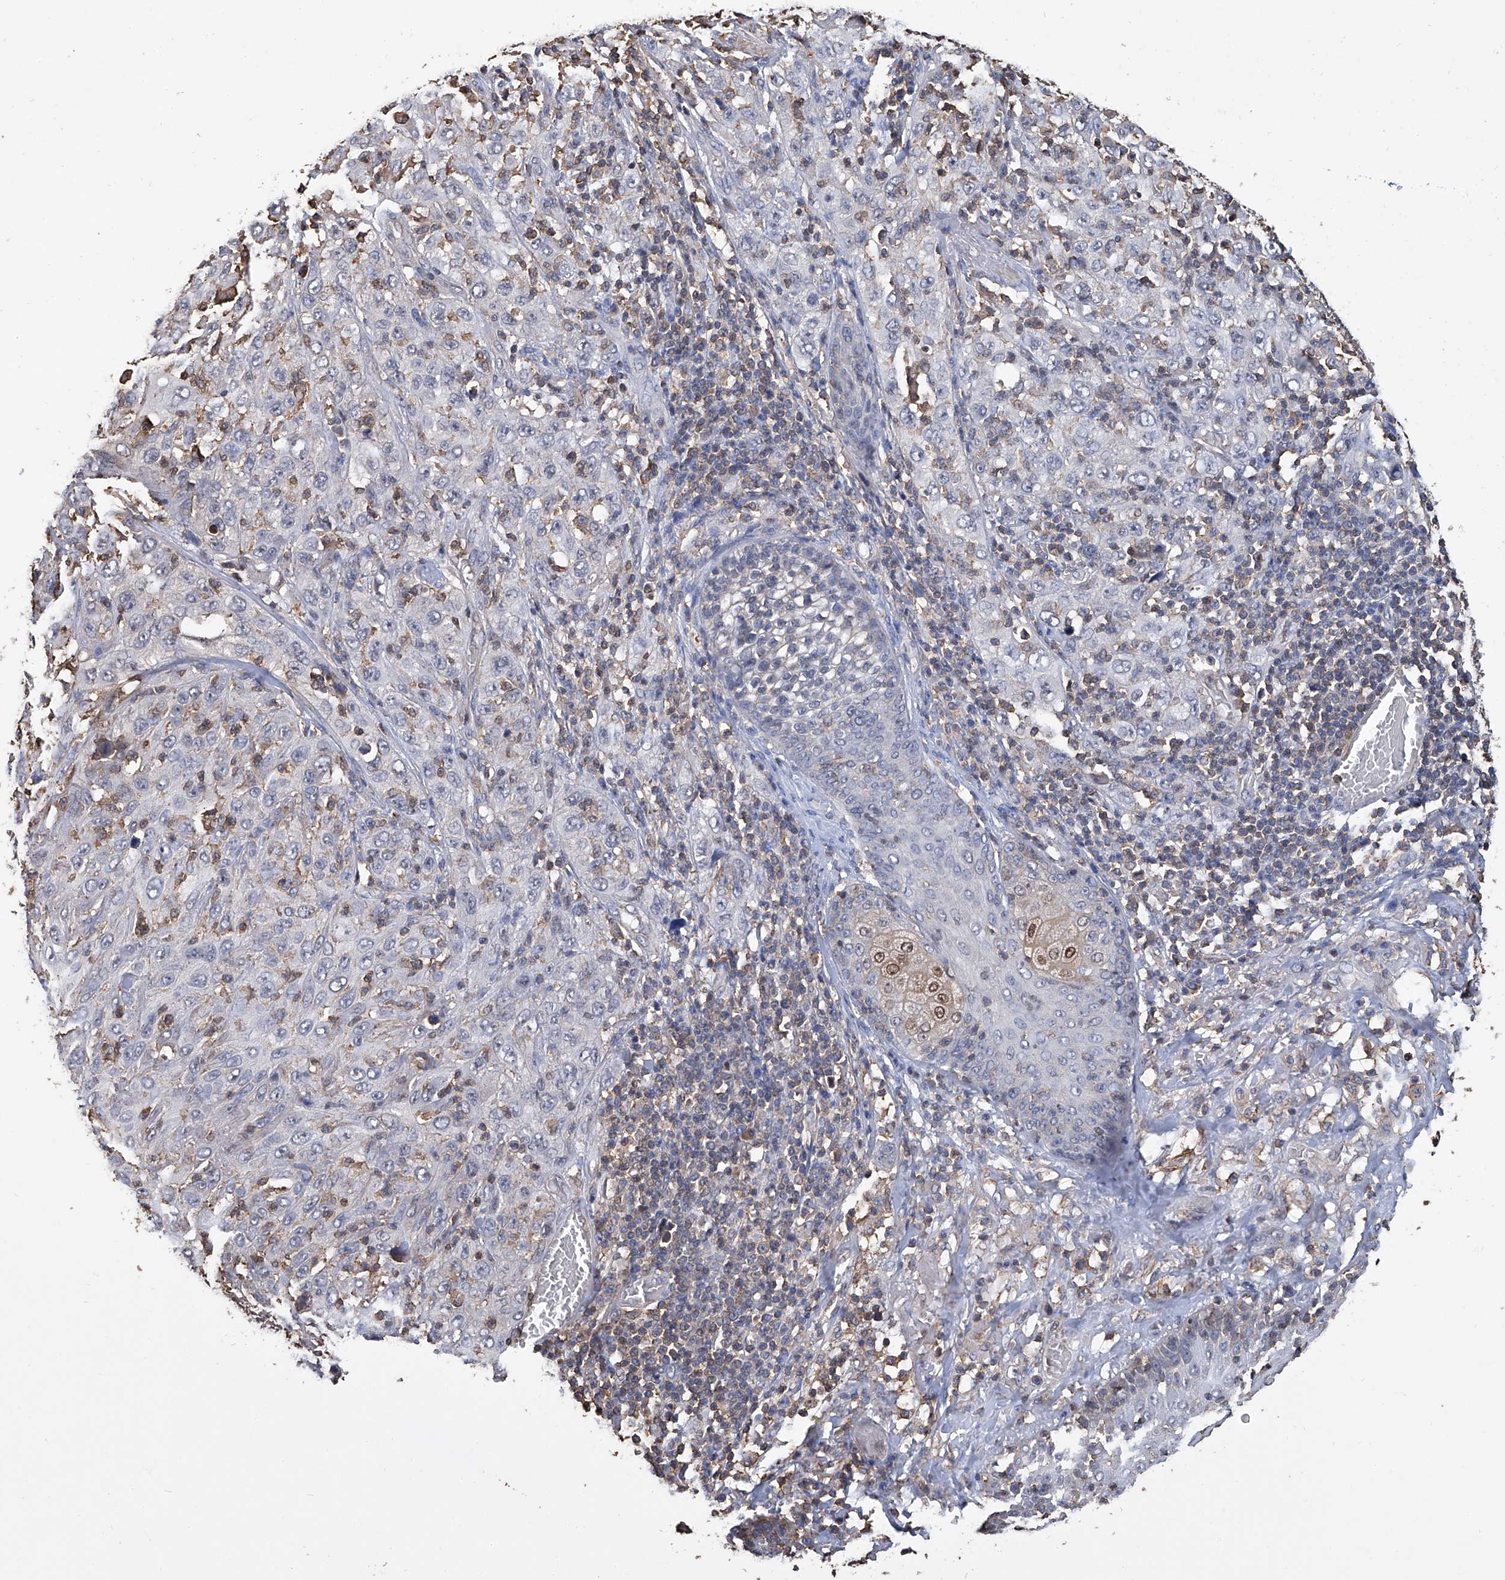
{"staining": {"intensity": "negative", "quantity": "none", "location": "none"}, "tissue": "skin cancer", "cell_type": "Tumor cells", "image_type": "cancer", "snomed": [{"axis": "morphology", "description": "Squamous cell carcinoma, NOS"}, {"axis": "topography", "description": "Skin"}], "caption": "The photomicrograph displays no staining of tumor cells in skin squamous cell carcinoma.", "gene": "GPT", "patient": {"sex": "female", "age": 88}}